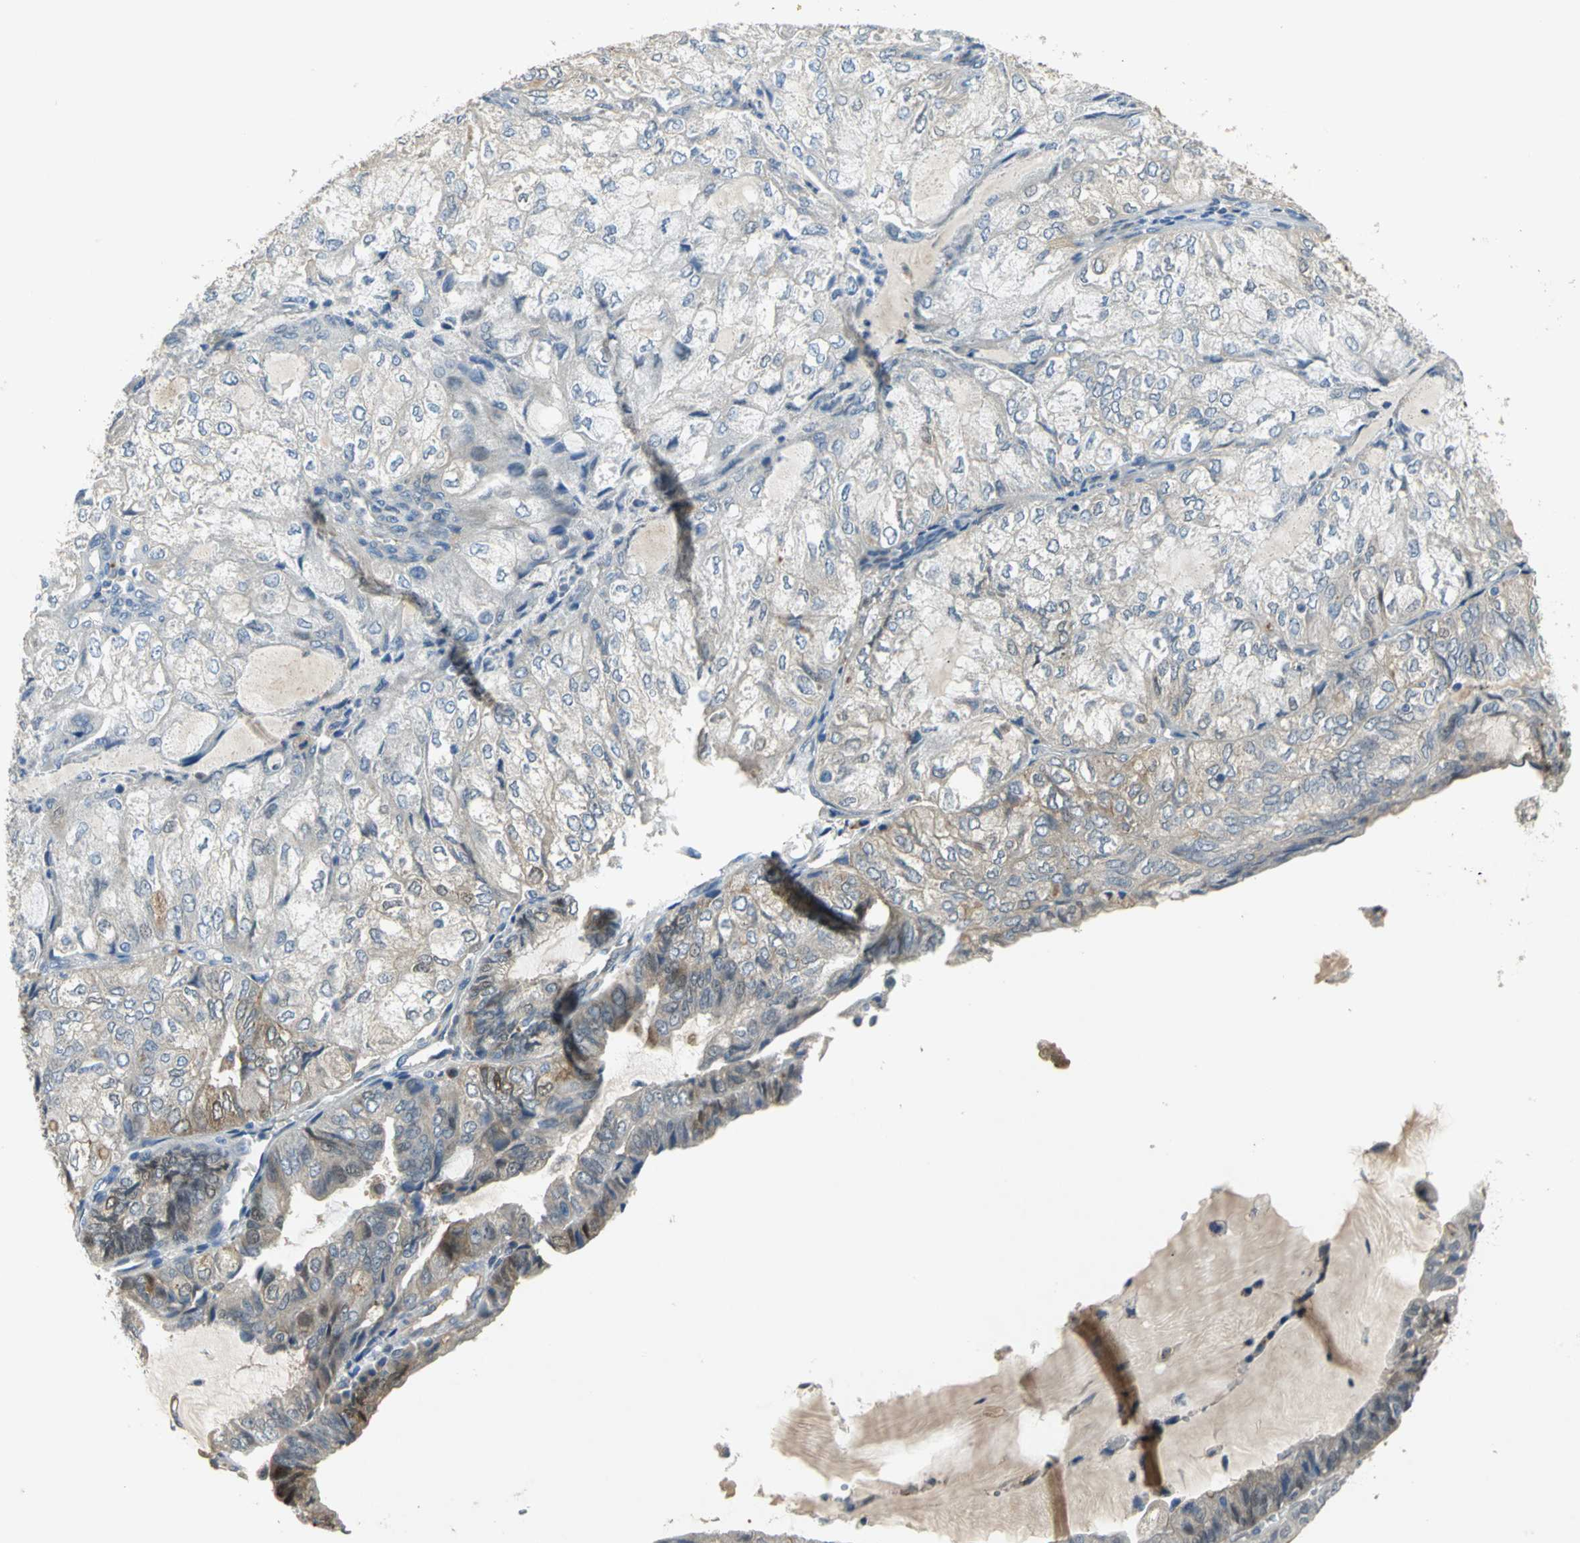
{"staining": {"intensity": "weak", "quantity": "<25%", "location": "cytoplasmic/membranous"}, "tissue": "endometrial cancer", "cell_type": "Tumor cells", "image_type": "cancer", "snomed": [{"axis": "morphology", "description": "Adenocarcinoma, NOS"}, {"axis": "topography", "description": "Endometrium"}], "caption": "Adenocarcinoma (endometrial) stained for a protein using immunohistochemistry exhibits no expression tumor cells.", "gene": "IL17RB", "patient": {"sex": "female", "age": 81}}